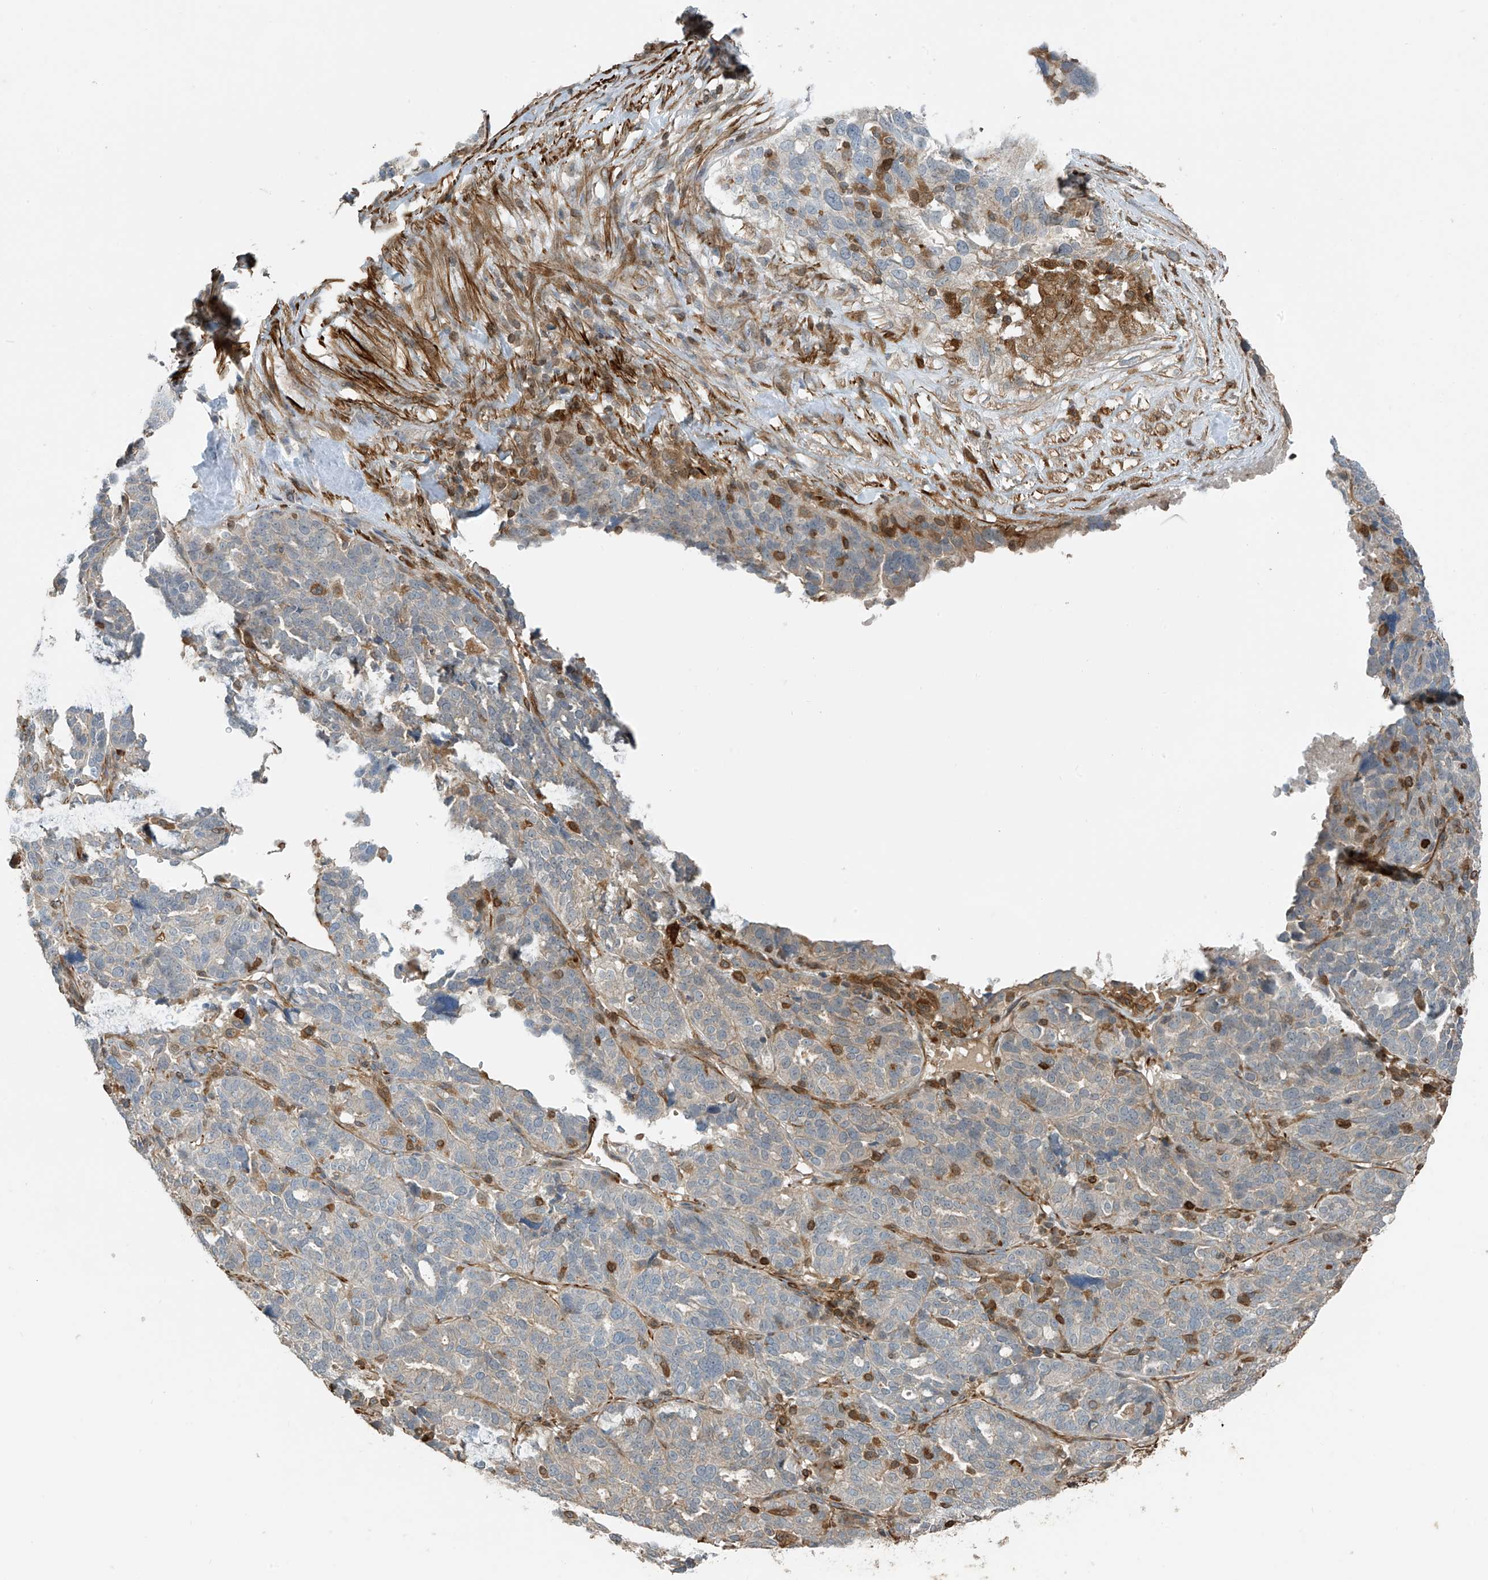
{"staining": {"intensity": "weak", "quantity": "<25%", "location": "cytoplasmic/membranous"}, "tissue": "ovarian cancer", "cell_type": "Tumor cells", "image_type": "cancer", "snomed": [{"axis": "morphology", "description": "Cystadenocarcinoma, serous, NOS"}, {"axis": "topography", "description": "Ovary"}], "caption": "This is an immunohistochemistry (IHC) micrograph of ovarian cancer. There is no positivity in tumor cells.", "gene": "SH3BGRL3", "patient": {"sex": "female", "age": 59}}